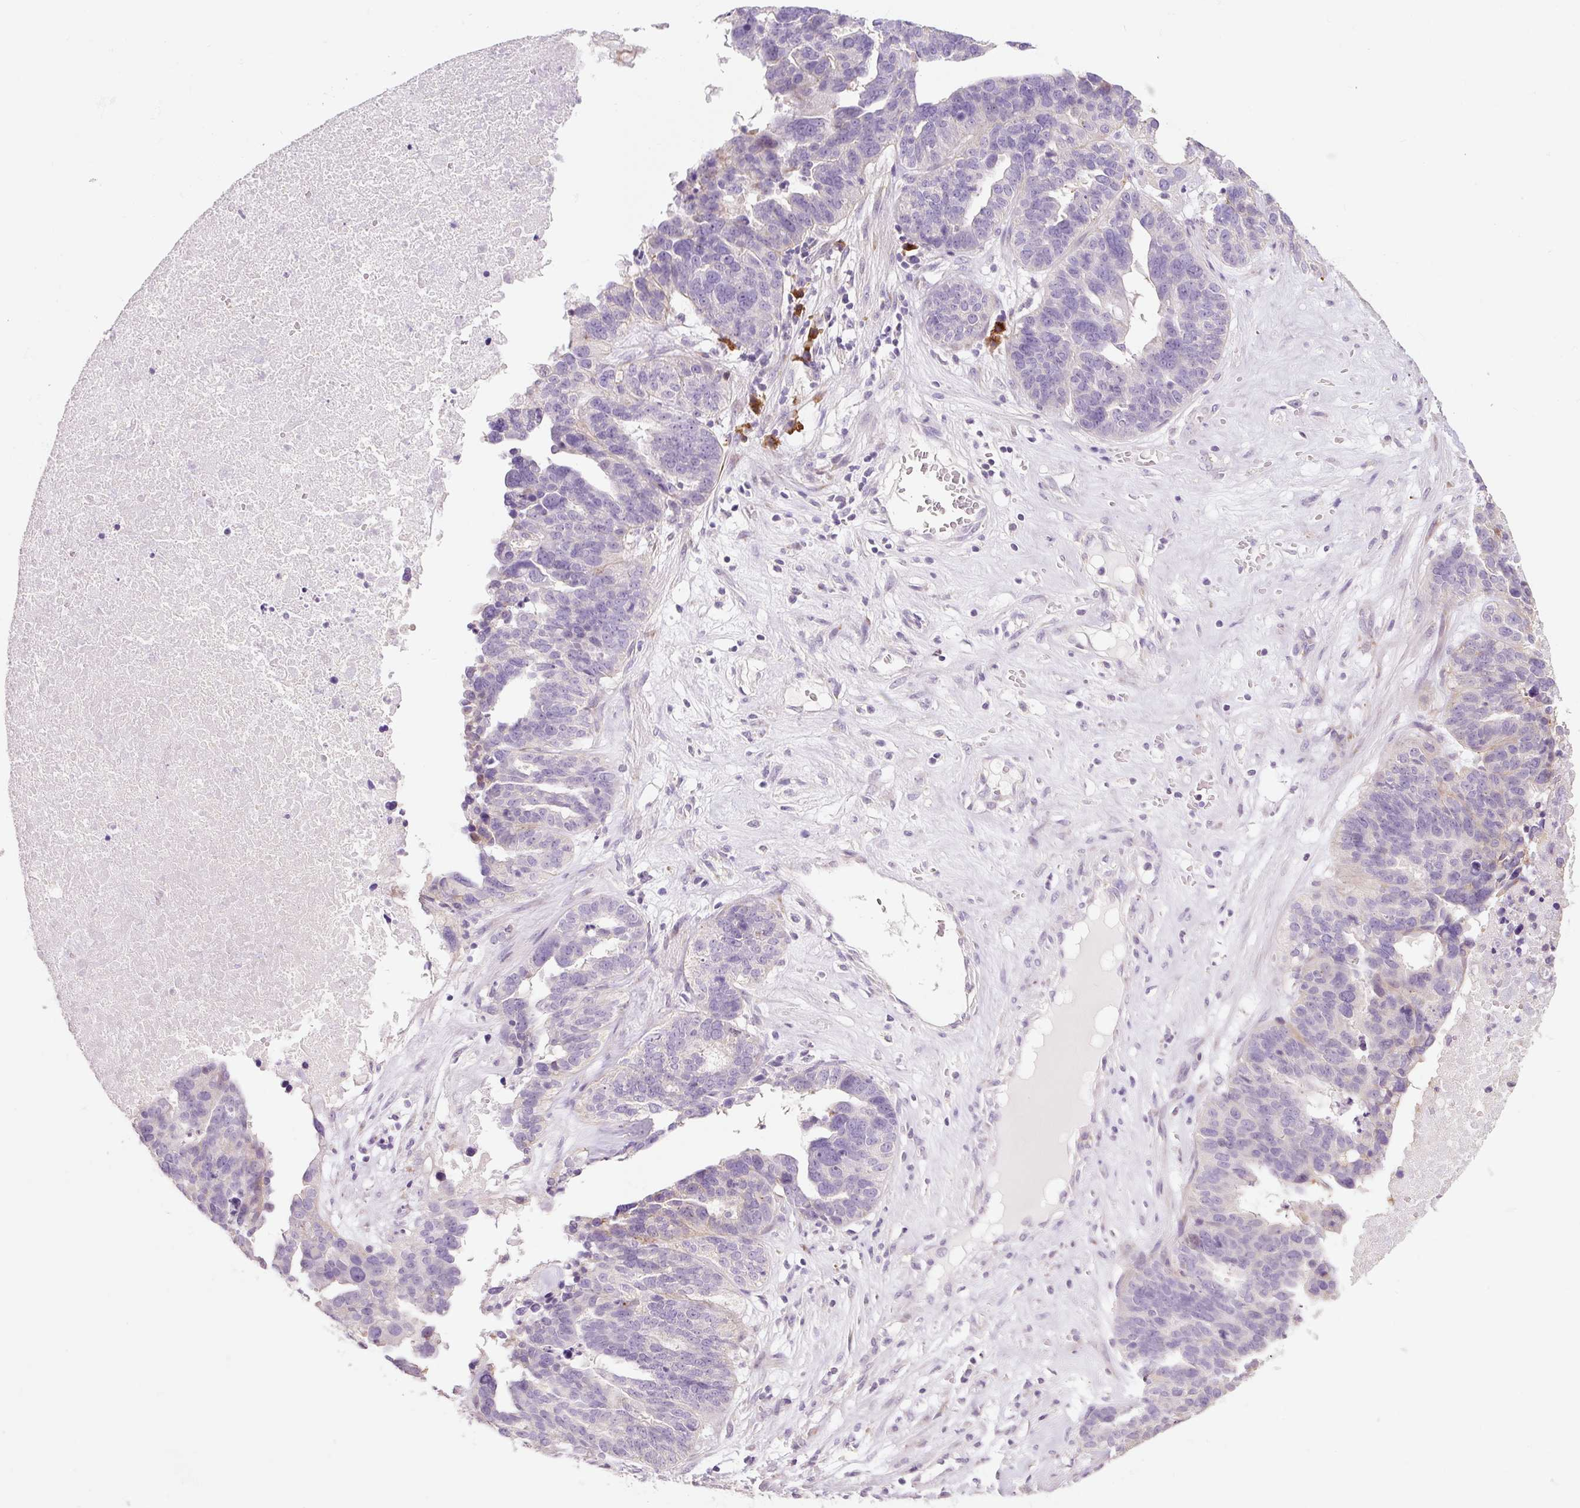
{"staining": {"intensity": "negative", "quantity": "none", "location": "none"}, "tissue": "ovarian cancer", "cell_type": "Tumor cells", "image_type": "cancer", "snomed": [{"axis": "morphology", "description": "Cystadenocarcinoma, serous, NOS"}, {"axis": "topography", "description": "Ovary"}], "caption": "Tumor cells show no significant protein expression in ovarian cancer. (DAB (3,3'-diaminobenzidine) immunohistochemistry (IHC) with hematoxylin counter stain).", "gene": "HAX1", "patient": {"sex": "female", "age": 59}}